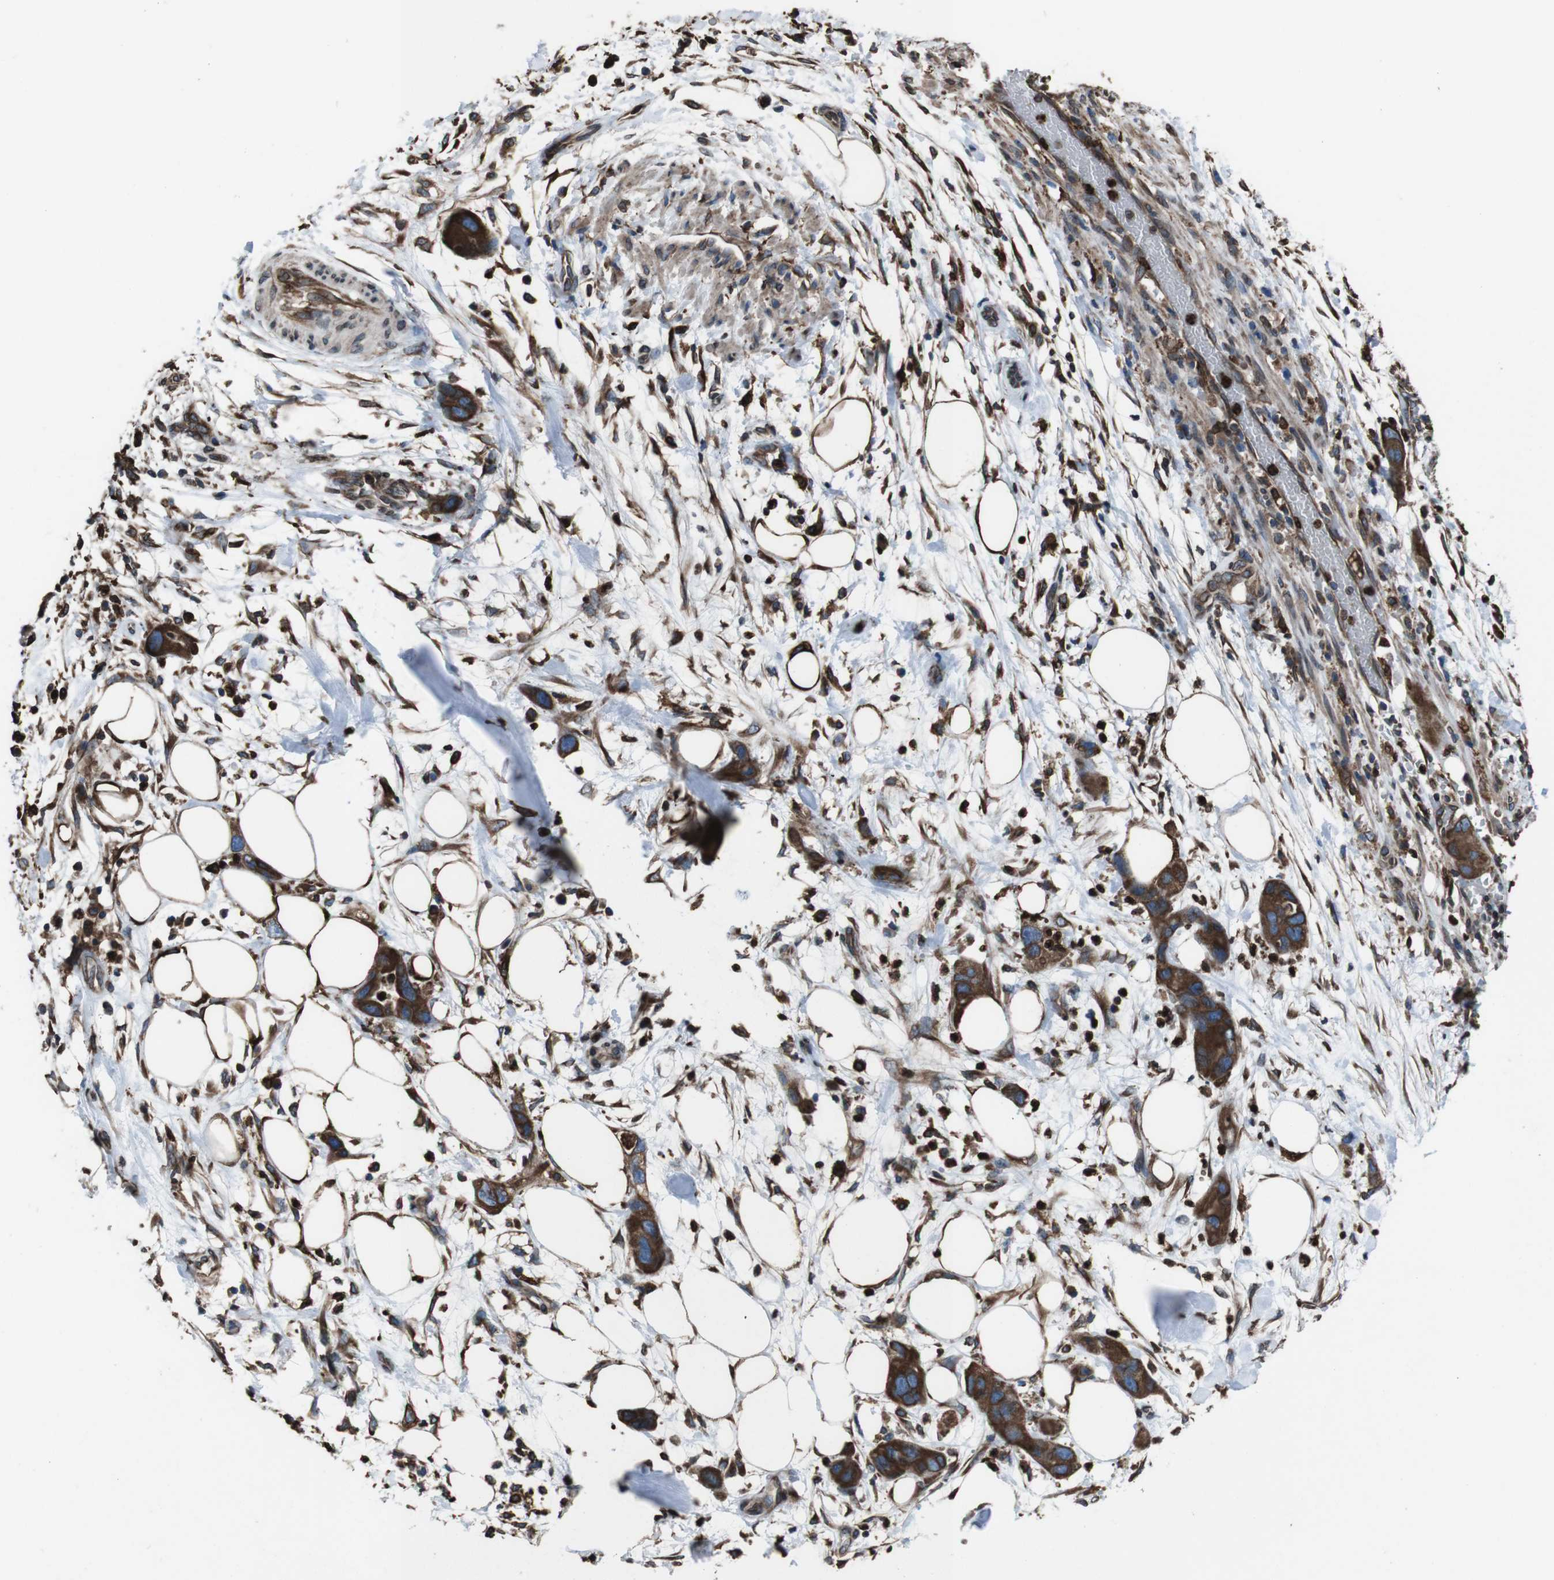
{"staining": {"intensity": "moderate", "quantity": ">75%", "location": "cytoplasmic/membranous"}, "tissue": "pancreatic cancer", "cell_type": "Tumor cells", "image_type": "cancer", "snomed": [{"axis": "morphology", "description": "Adenocarcinoma, NOS"}, {"axis": "topography", "description": "Pancreas"}], "caption": "Tumor cells show medium levels of moderate cytoplasmic/membranous expression in about >75% of cells in human pancreatic cancer.", "gene": "APMAP", "patient": {"sex": "female", "age": 71}}